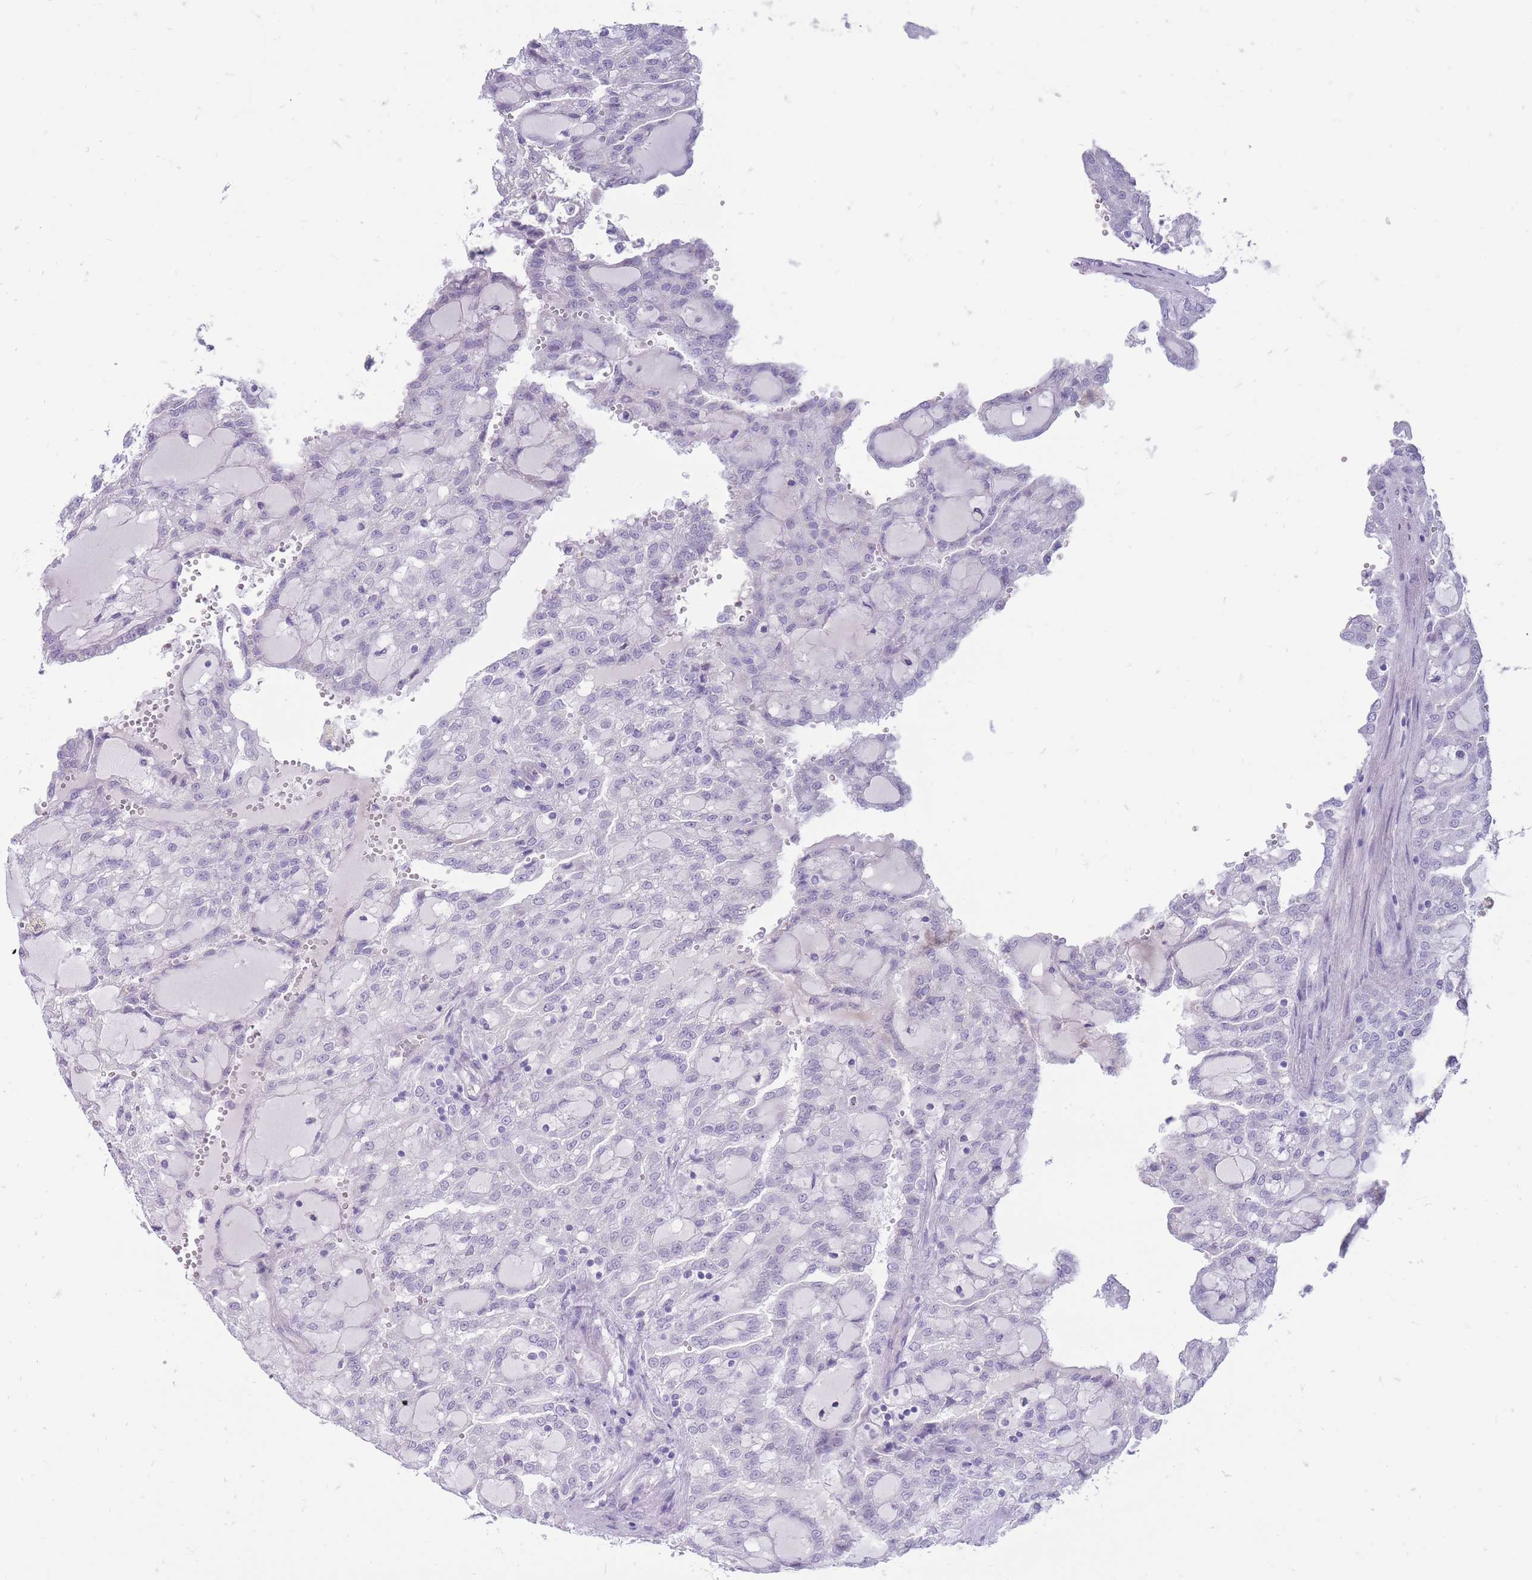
{"staining": {"intensity": "negative", "quantity": "none", "location": "none"}, "tissue": "renal cancer", "cell_type": "Tumor cells", "image_type": "cancer", "snomed": [{"axis": "morphology", "description": "Adenocarcinoma, NOS"}, {"axis": "topography", "description": "Kidney"}], "caption": "Protein analysis of renal cancer (adenocarcinoma) reveals no significant staining in tumor cells. Brightfield microscopy of IHC stained with DAB (3,3'-diaminobenzidine) (brown) and hematoxylin (blue), captured at high magnification.", "gene": "ERICH4", "patient": {"sex": "male", "age": 63}}